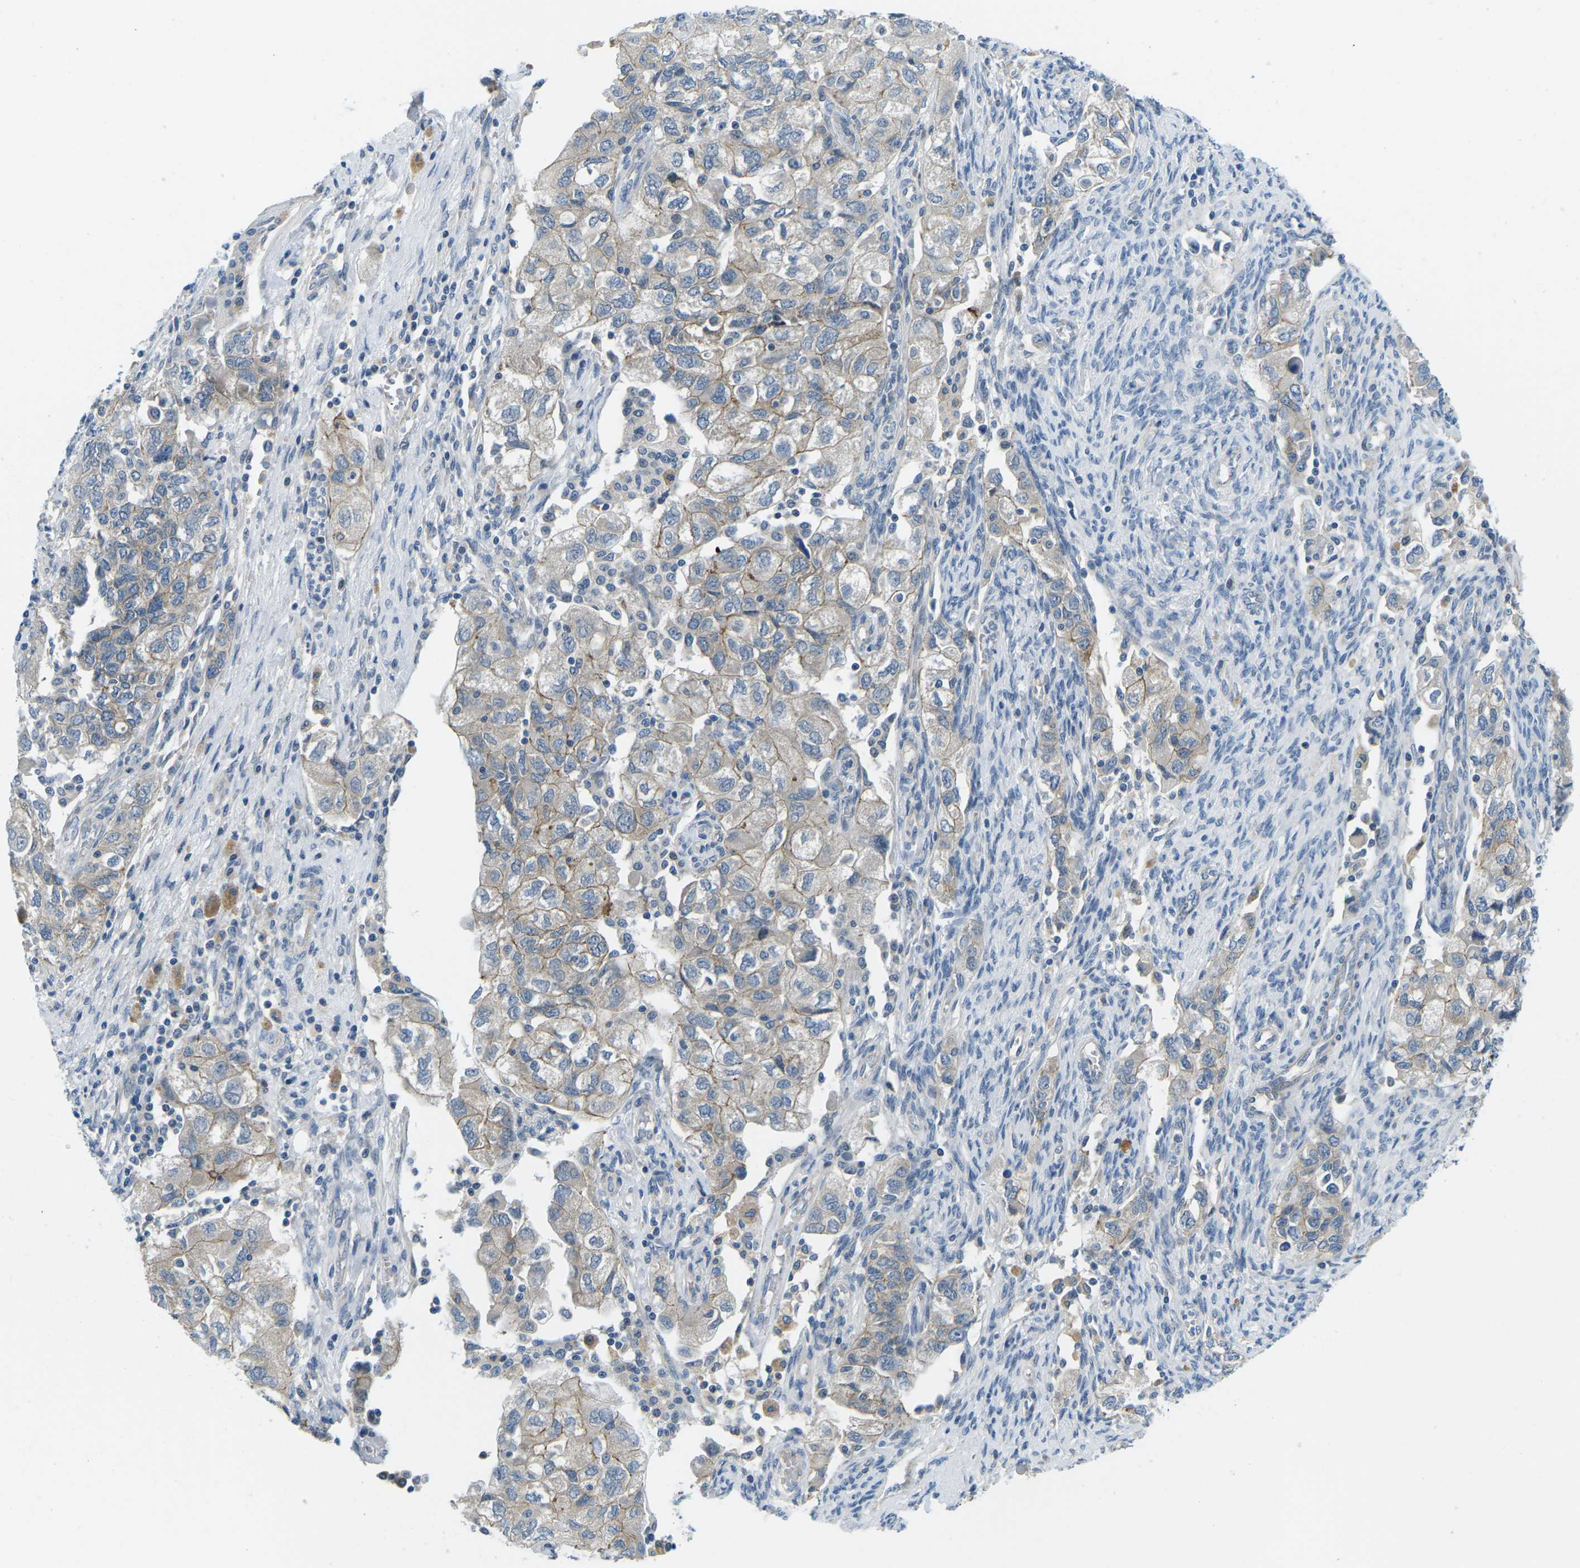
{"staining": {"intensity": "weak", "quantity": "25%-75%", "location": "cytoplasmic/membranous"}, "tissue": "ovarian cancer", "cell_type": "Tumor cells", "image_type": "cancer", "snomed": [{"axis": "morphology", "description": "Carcinoma, NOS"}, {"axis": "morphology", "description": "Cystadenocarcinoma, serous, NOS"}, {"axis": "topography", "description": "Ovary"}], "caption": "This image demonstrates ovarian cancer (serous cystadenocarcinoma) stained with immunohistochemistry to label a protein in brown. The cytoplasmic/membranous of tumor cells show weak positivity for the protein. Nuclei are counter-stained blue.", "gene": "CTNND1", "patient": {"sex": "female", "age": 69}}